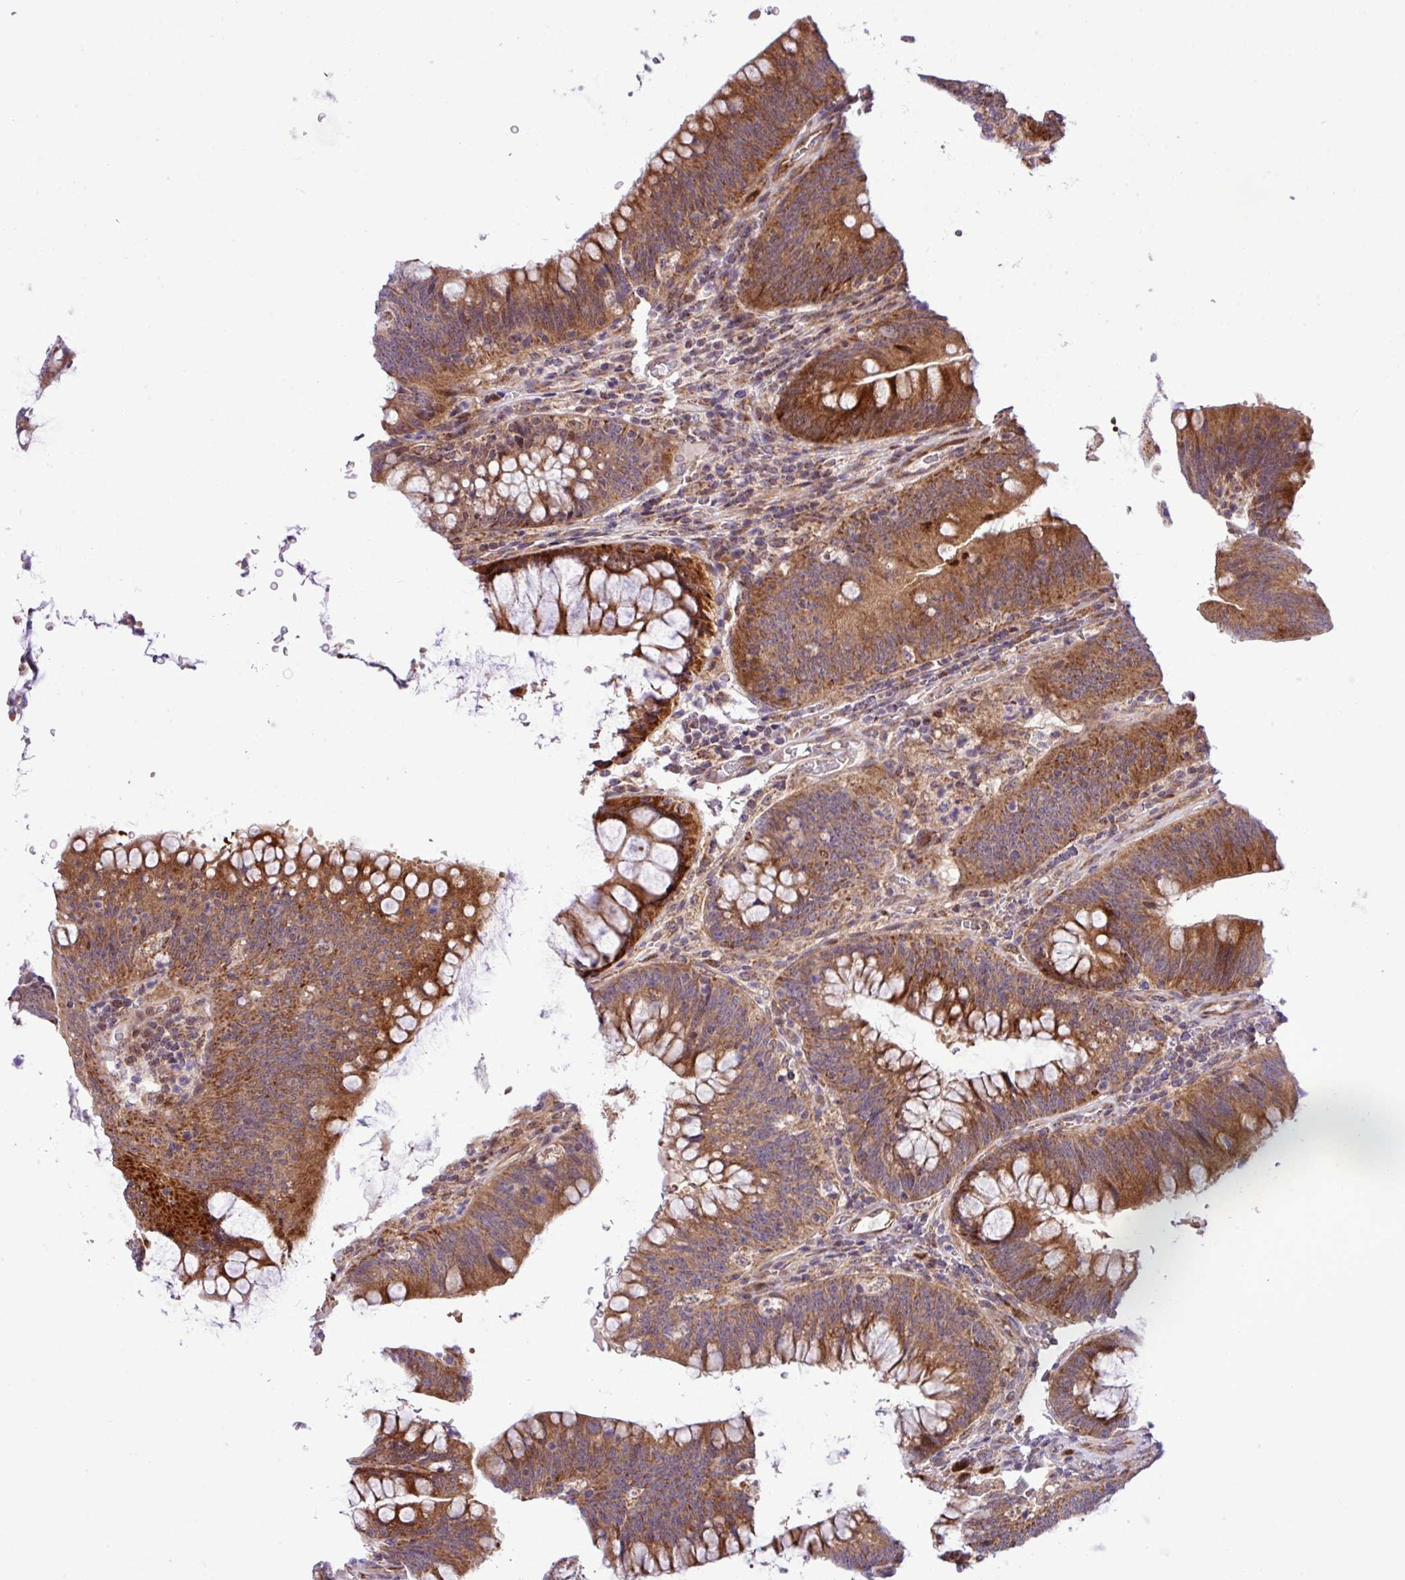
{"staining": {"intensity": "strong", "quantity": ">75%", "location": "cytoplasmic/membranous"}, "tissue": "colorectal cancer", "cell_type": "Tumor cells", "image_type": "cancer", "snomed": [{"axis": "morphology", "description": "Normal tissue, NOS"}, {"axis": "topography", "description": "Colon"}], "caption": "An immunohistochemistry (IHC) histopathology image of tumor tissue is shown. Protein staining in brown highlights strong cytoplasmic/membranous positivity in colorectal cancer within tumor cells.", "gene": "B3GNT9", "patient": {"sex": "female", "age": 82}}